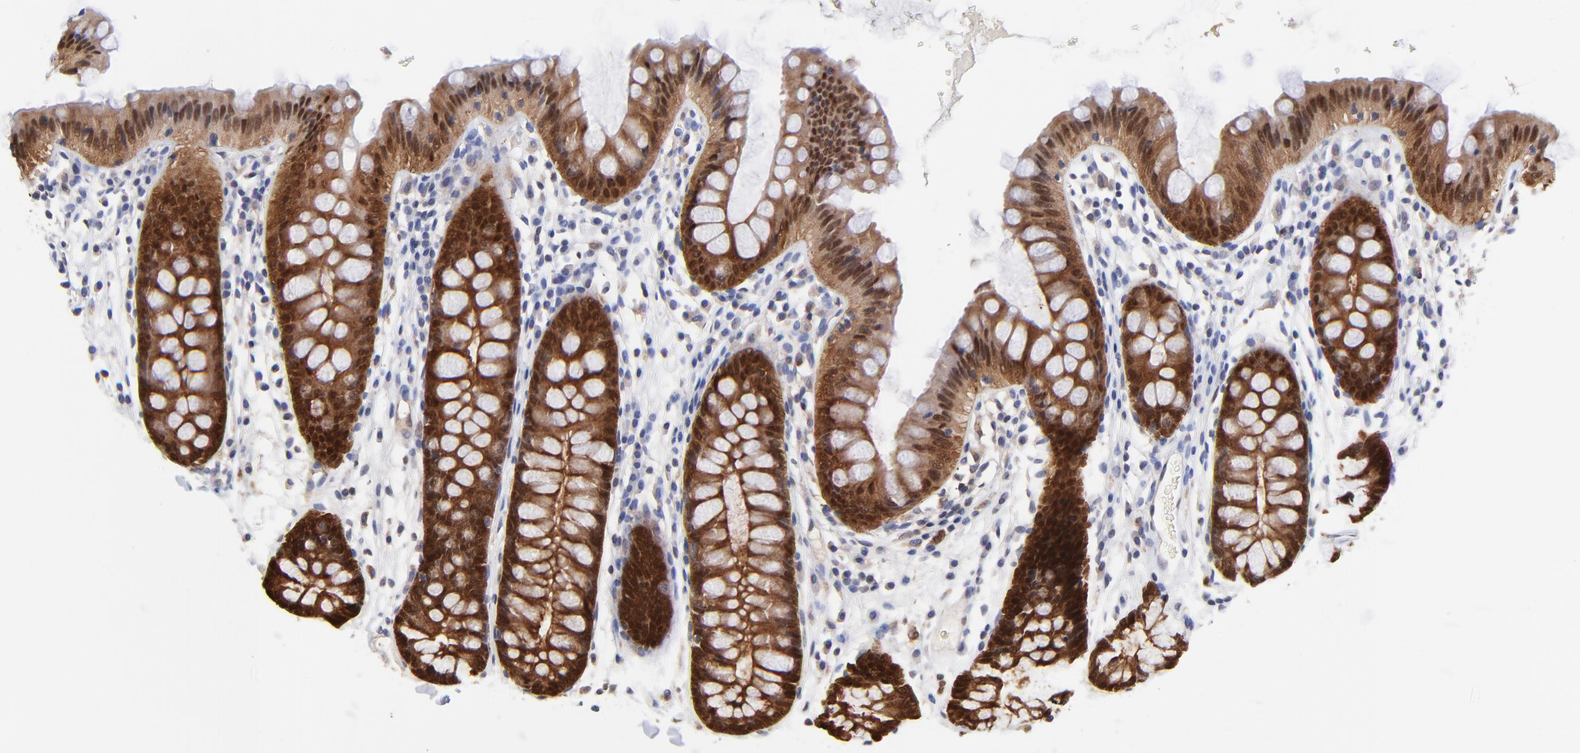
{"staining": {"intensity": "negative", "quantity": "none", "location": "none"}, "tissue": "colon", "cell_type": "Endothelial cells", "image_type": "normal", "snomed": [{"axis": "morphology", "description": "Normal tissue, NOS"}, {"axis": "topography", "description": "Smooth muscle"}, {"axis": "topography", "description": "Colon"}], "caption": "This is an immunohistochemistry photomicrograph of benign colon. There is no positivity in endothelial cells.", "gene": "DCTPP1", "patient": {"sex": "male", "age": 67}}